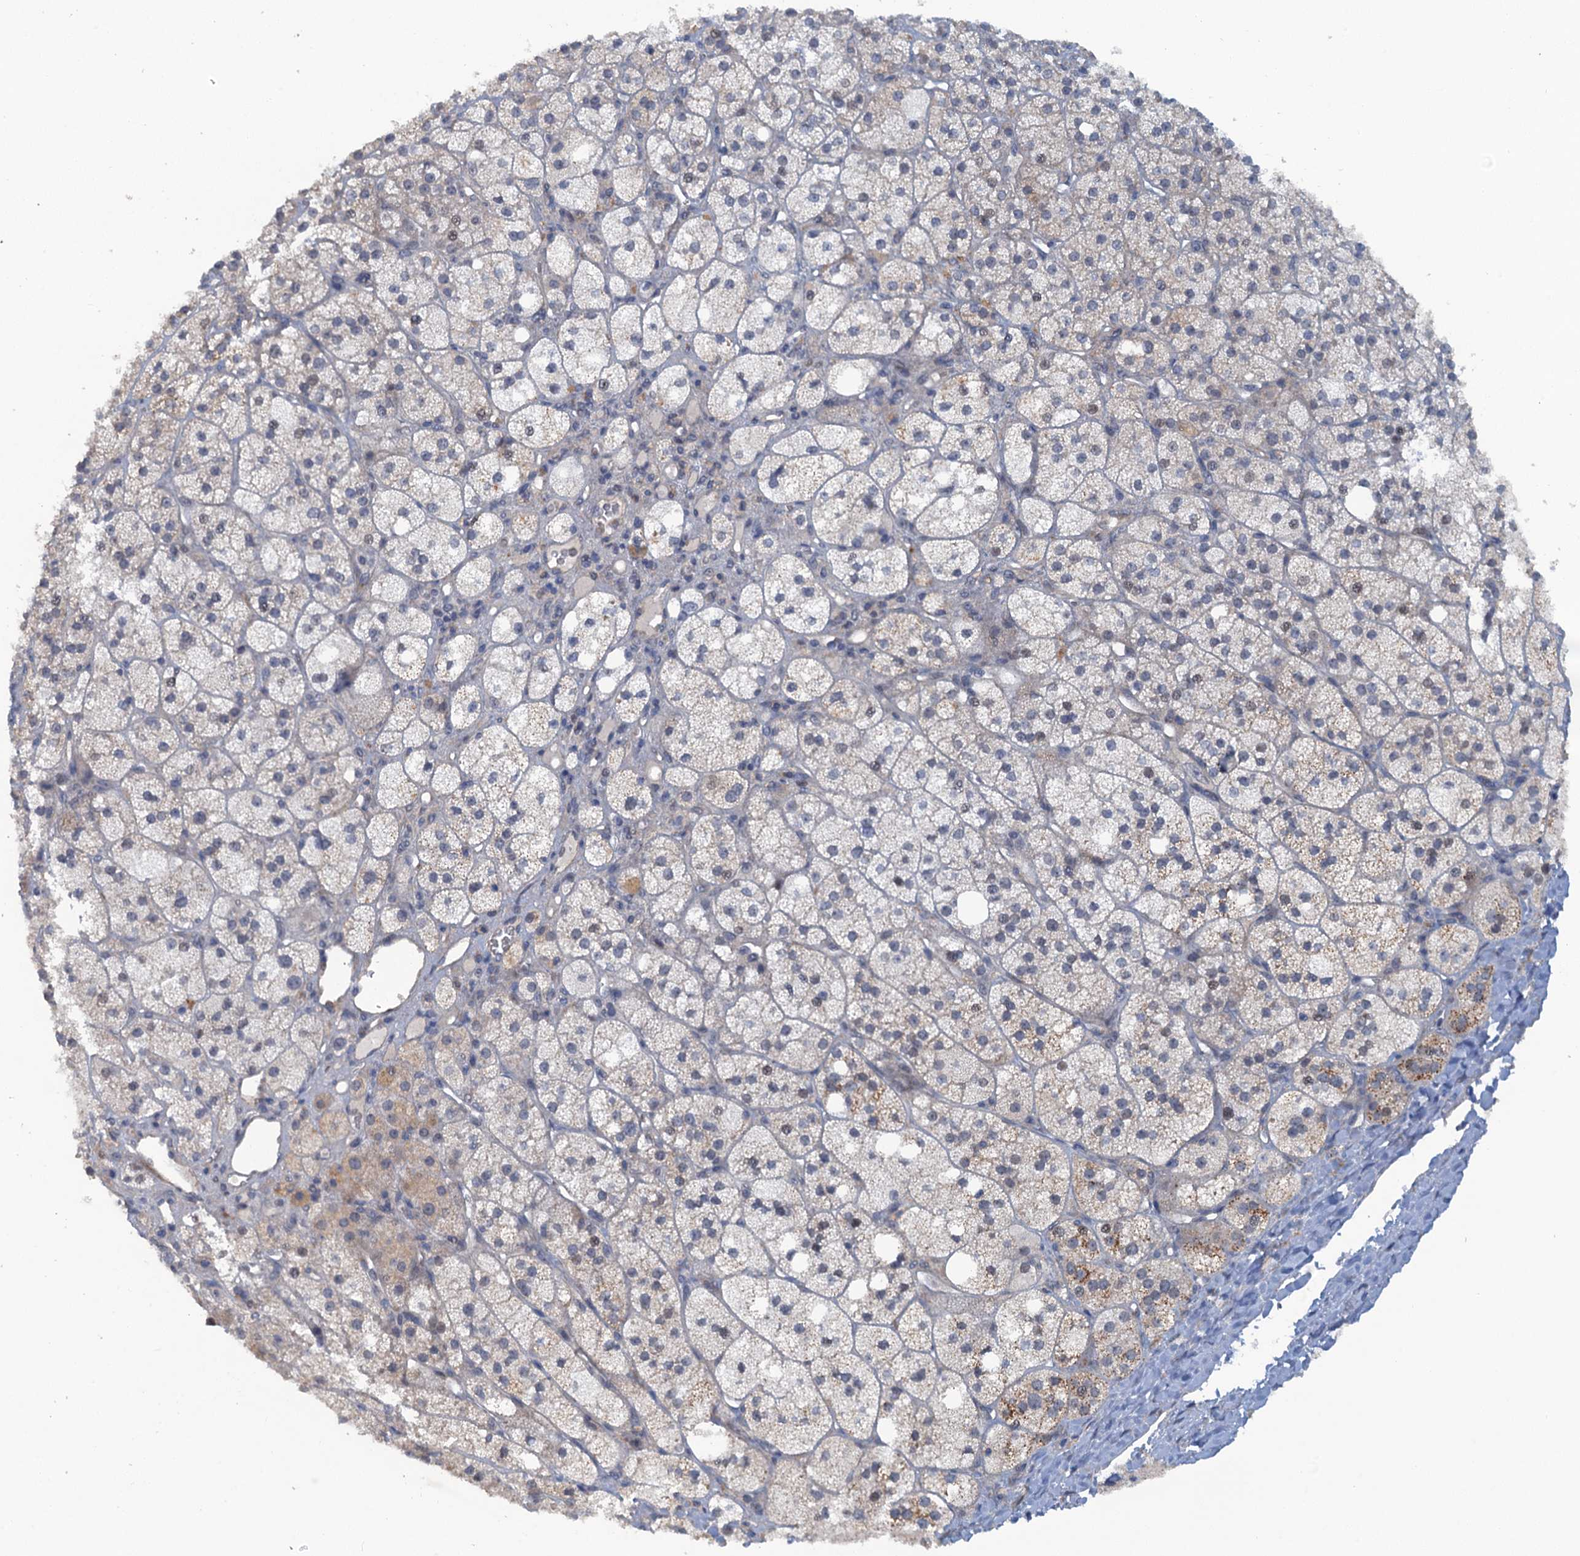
{"staining": {"intensity": "weak", "quantity": "<25%", "location": "cytoplasmic/membranous"}, "tissue": "adrenal gland", "cell_type": "Glandular cells", "image_type": "normal", "snomed": [{"axis": "morphology", "description": "Normal tissue, NOS"}, {"axis": "topography", "description": "Adrenal gland"}], "caption": "Glandular cells are negative for protein expression in normal human adrenal gland. (Stains: DAB immunohistochemistry with hematoxylin counter stain, Microscopy: brightfield microscopy at high magnification).", "gene": "MYO16", "patient": {"sex": "male", "age": 61}}